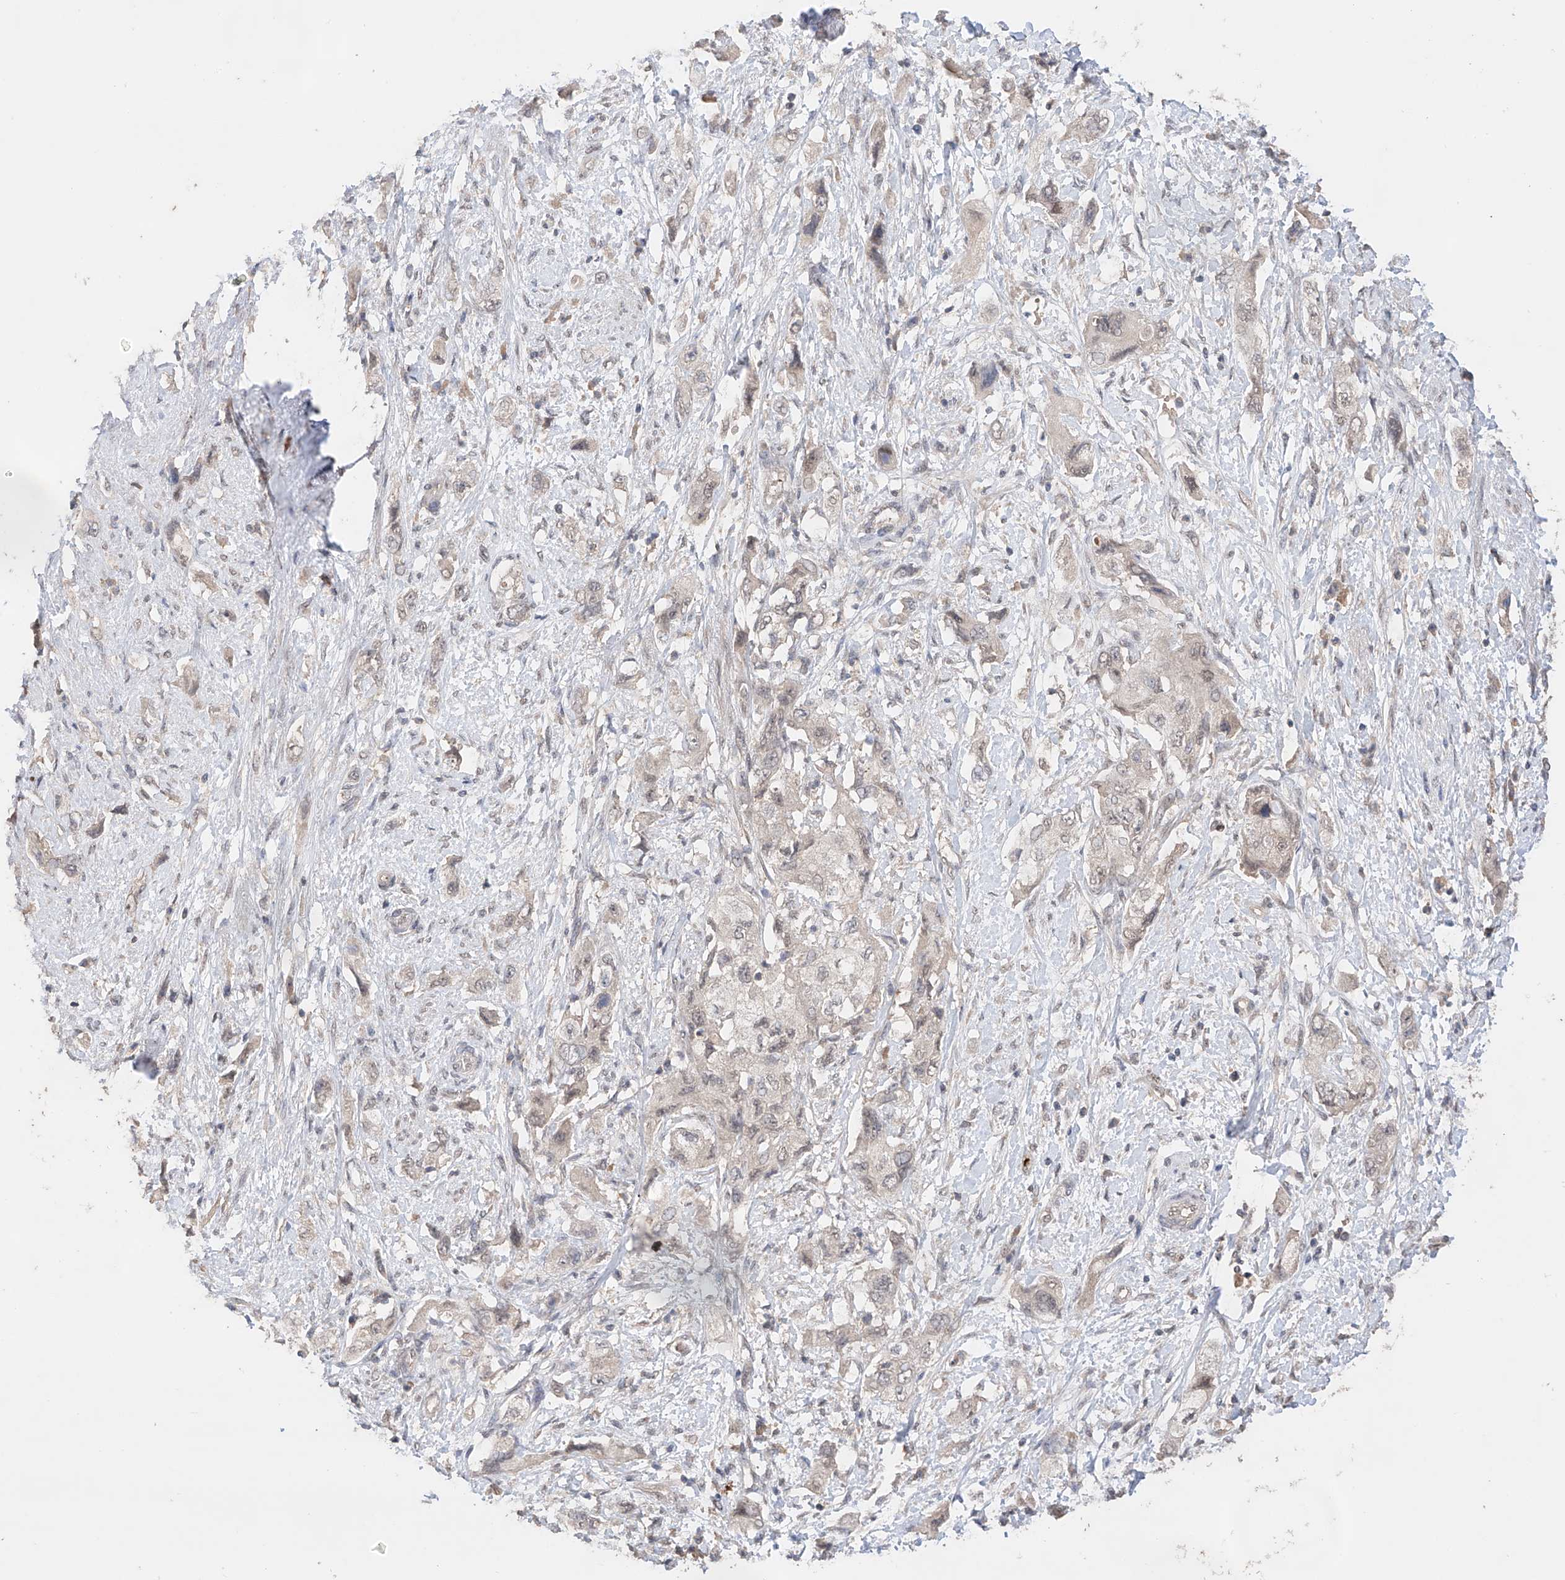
{"staining": {"intensity": "negative", "quantity": "none", "location": "none"}, "tissue": "pancreatic cancer", "cell_type": "Tumor cells", "image_type": "cancer", "snomed": [{"axis": "morphology", "description": "Adenocarcinoma, NOS"}, {"axis": "topography", "description": "Pancreas"}], "caption": "Immunohistochemistry micrograph of neoplastic tissue: human adenocarcinoma (pancreatic) stained with DAB exhibits no significant protein expression in tumor cells.", "gene": "ZFHX2", "patient": {"sex": "female", "age": 73}}